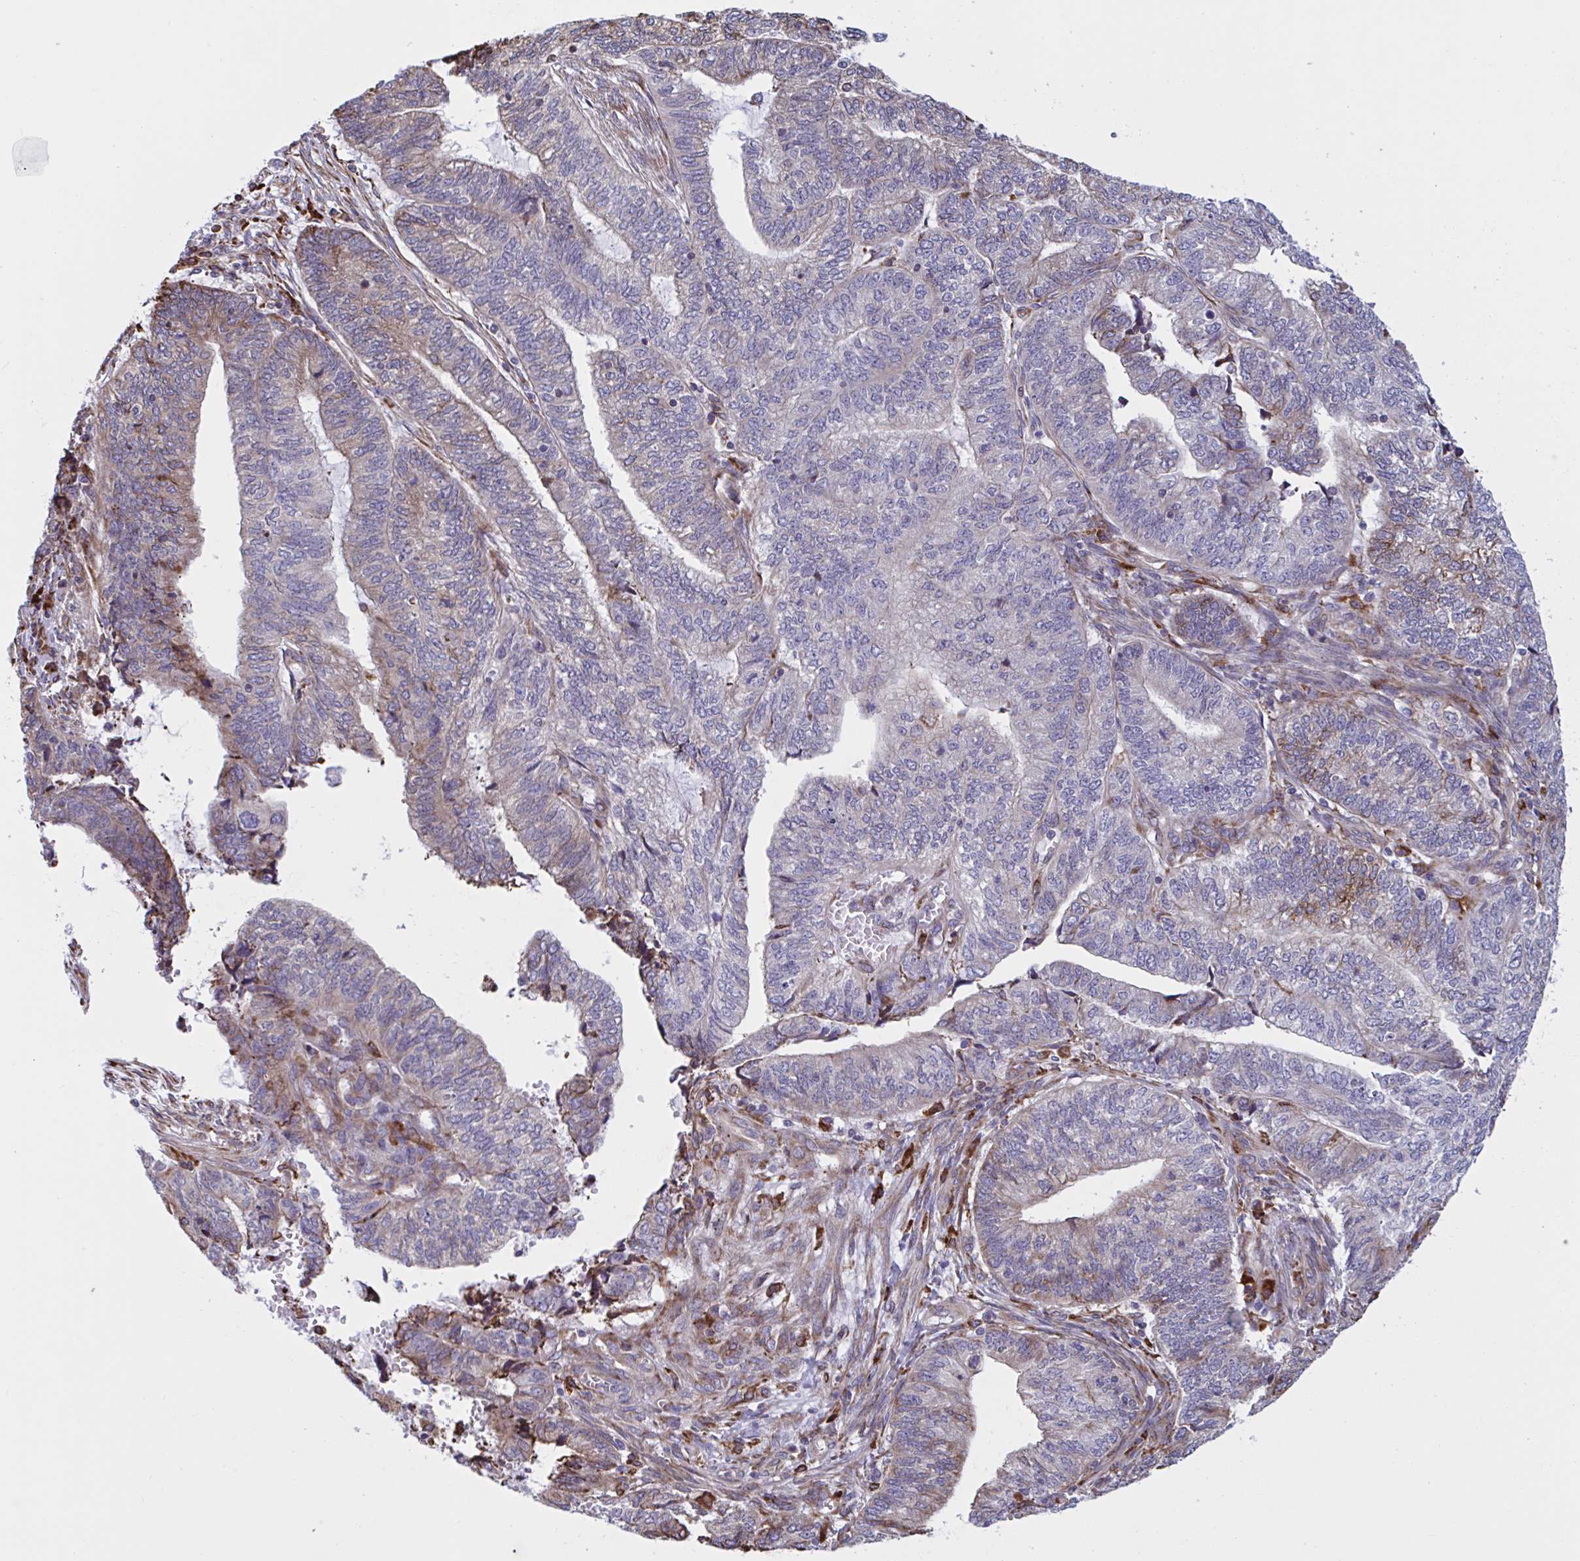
{"staining": {"intensity": "moderate", "quantity": "<25%", "location": "cytoplasmic/membranous"}, "tissue": "endometrial cancer", "cell_type": "Tumor cells", "image_type": "cancer", "snomed": [{"axis": "morphology", "description": "Adenocarcinoma, NOS"}, {"axis": "topography", "description": "Uterus"}, {"axis": "topography", "description": "Endometrium"}], "caption": "Endometrial cancer was stained to show a protein in brown. There is low levels of moderate cytoplasmic/membranous expression in approximately <25% of tumor cells. (brown staining indicates protein expression, while blue staining denotes nuclei).", "gene": "PEAK3", "patient": {"sex": "female", "age": 70}}